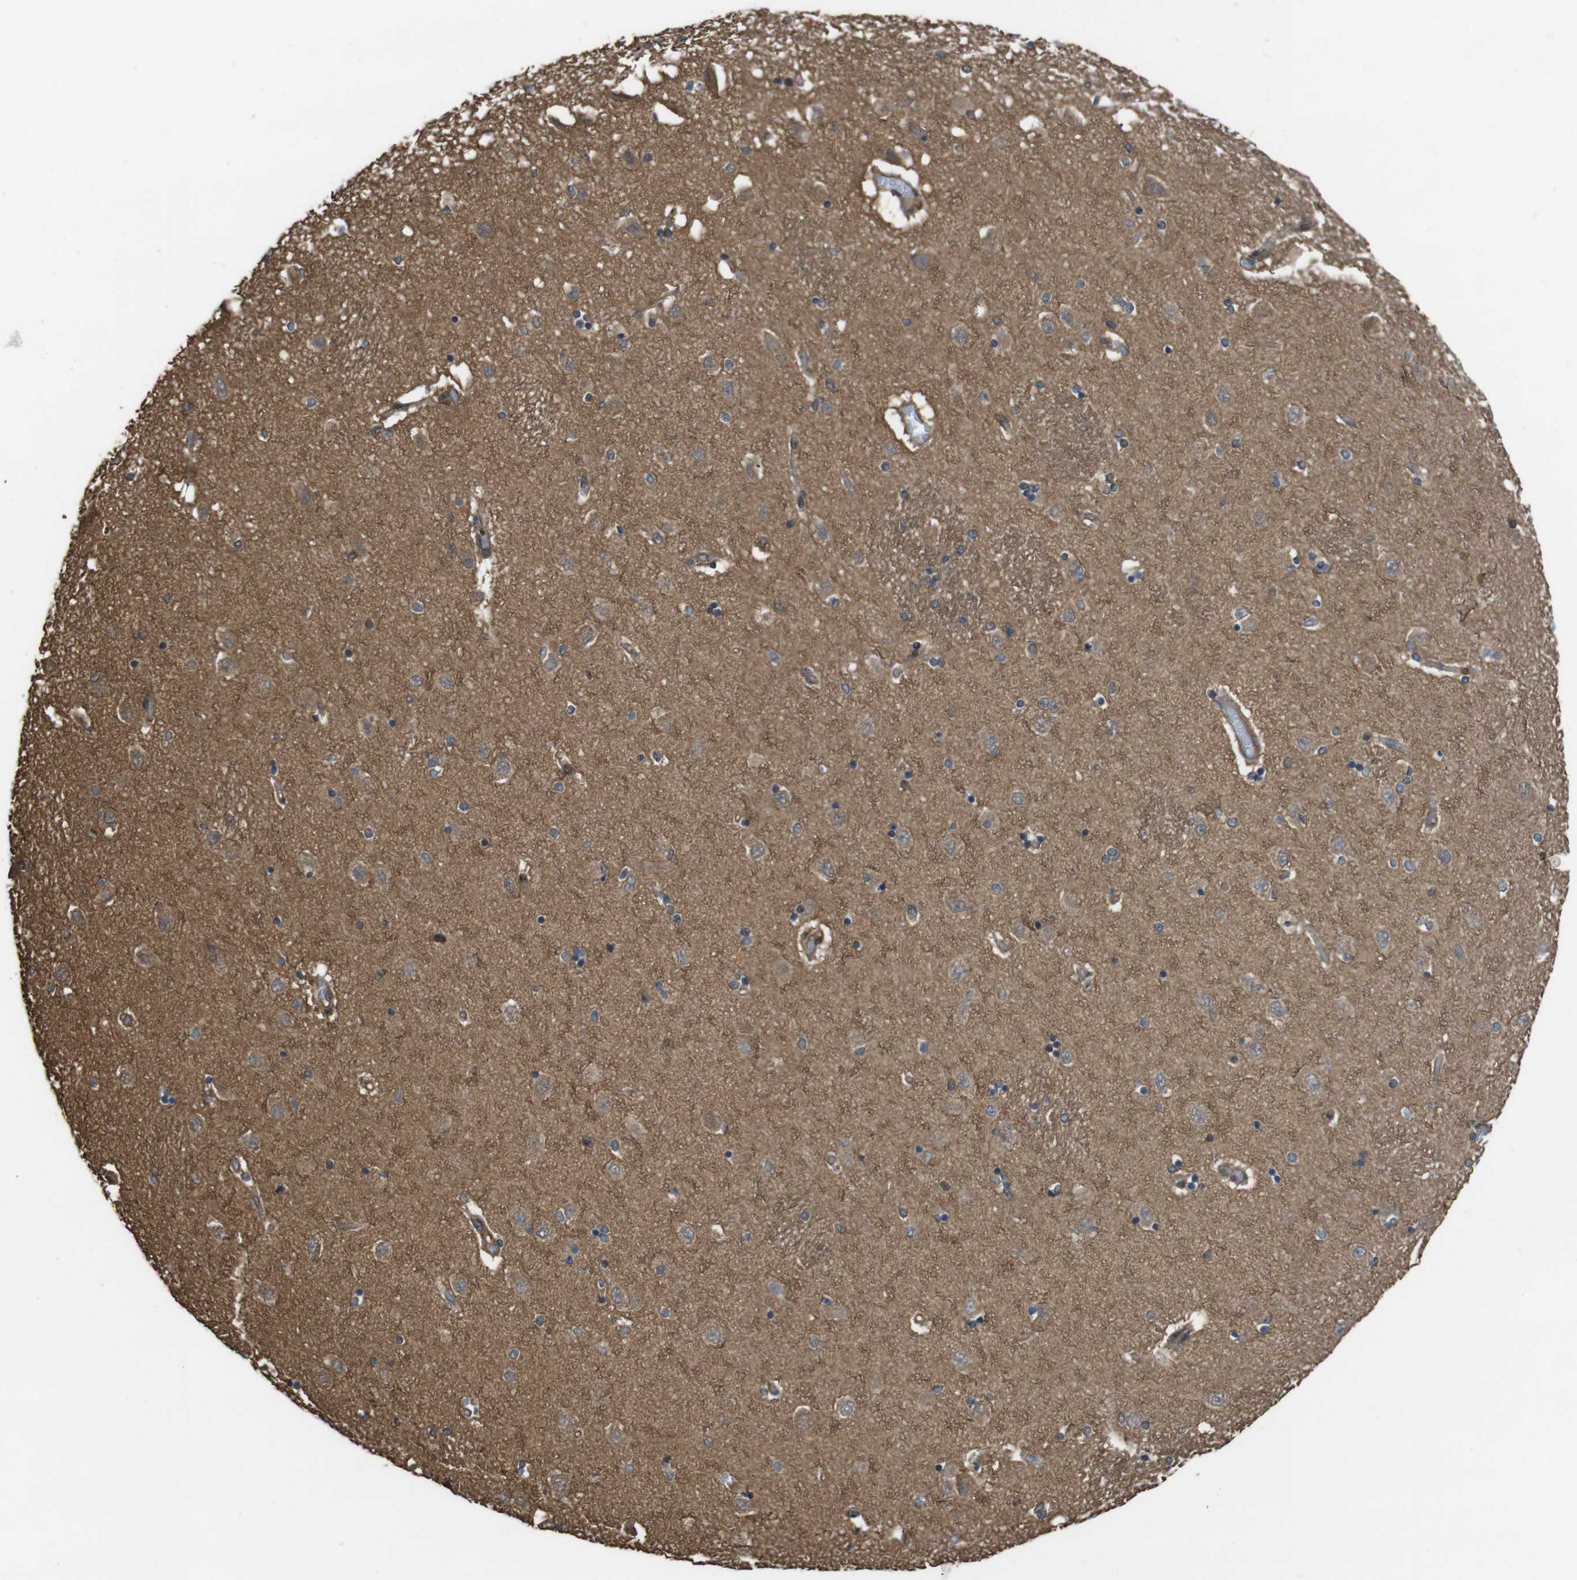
{"staining": {"intensity": "negative", "quantity": "none", "location": "none"}, "tissue": "hippocampus", "cell_type": "Glial cells", "image_type": "normal", "snomed": [{"axis": "morphology", "description": "Normal tissue, NOS"}, {"axis": "topography", "description": "Hippocampus"}], "caption": "A photomicrograph of hippocampus stained for a protein exhibits no brown staining in glial cells. (Stains: DAB (3,3'-diaminobenzidine) IHC with hematoxylin counter stain, Microscopy: brightfield microscopy at high magnification).", "gene": "ARHGDIA", "patient": {"sex": "female", "age": 54}}